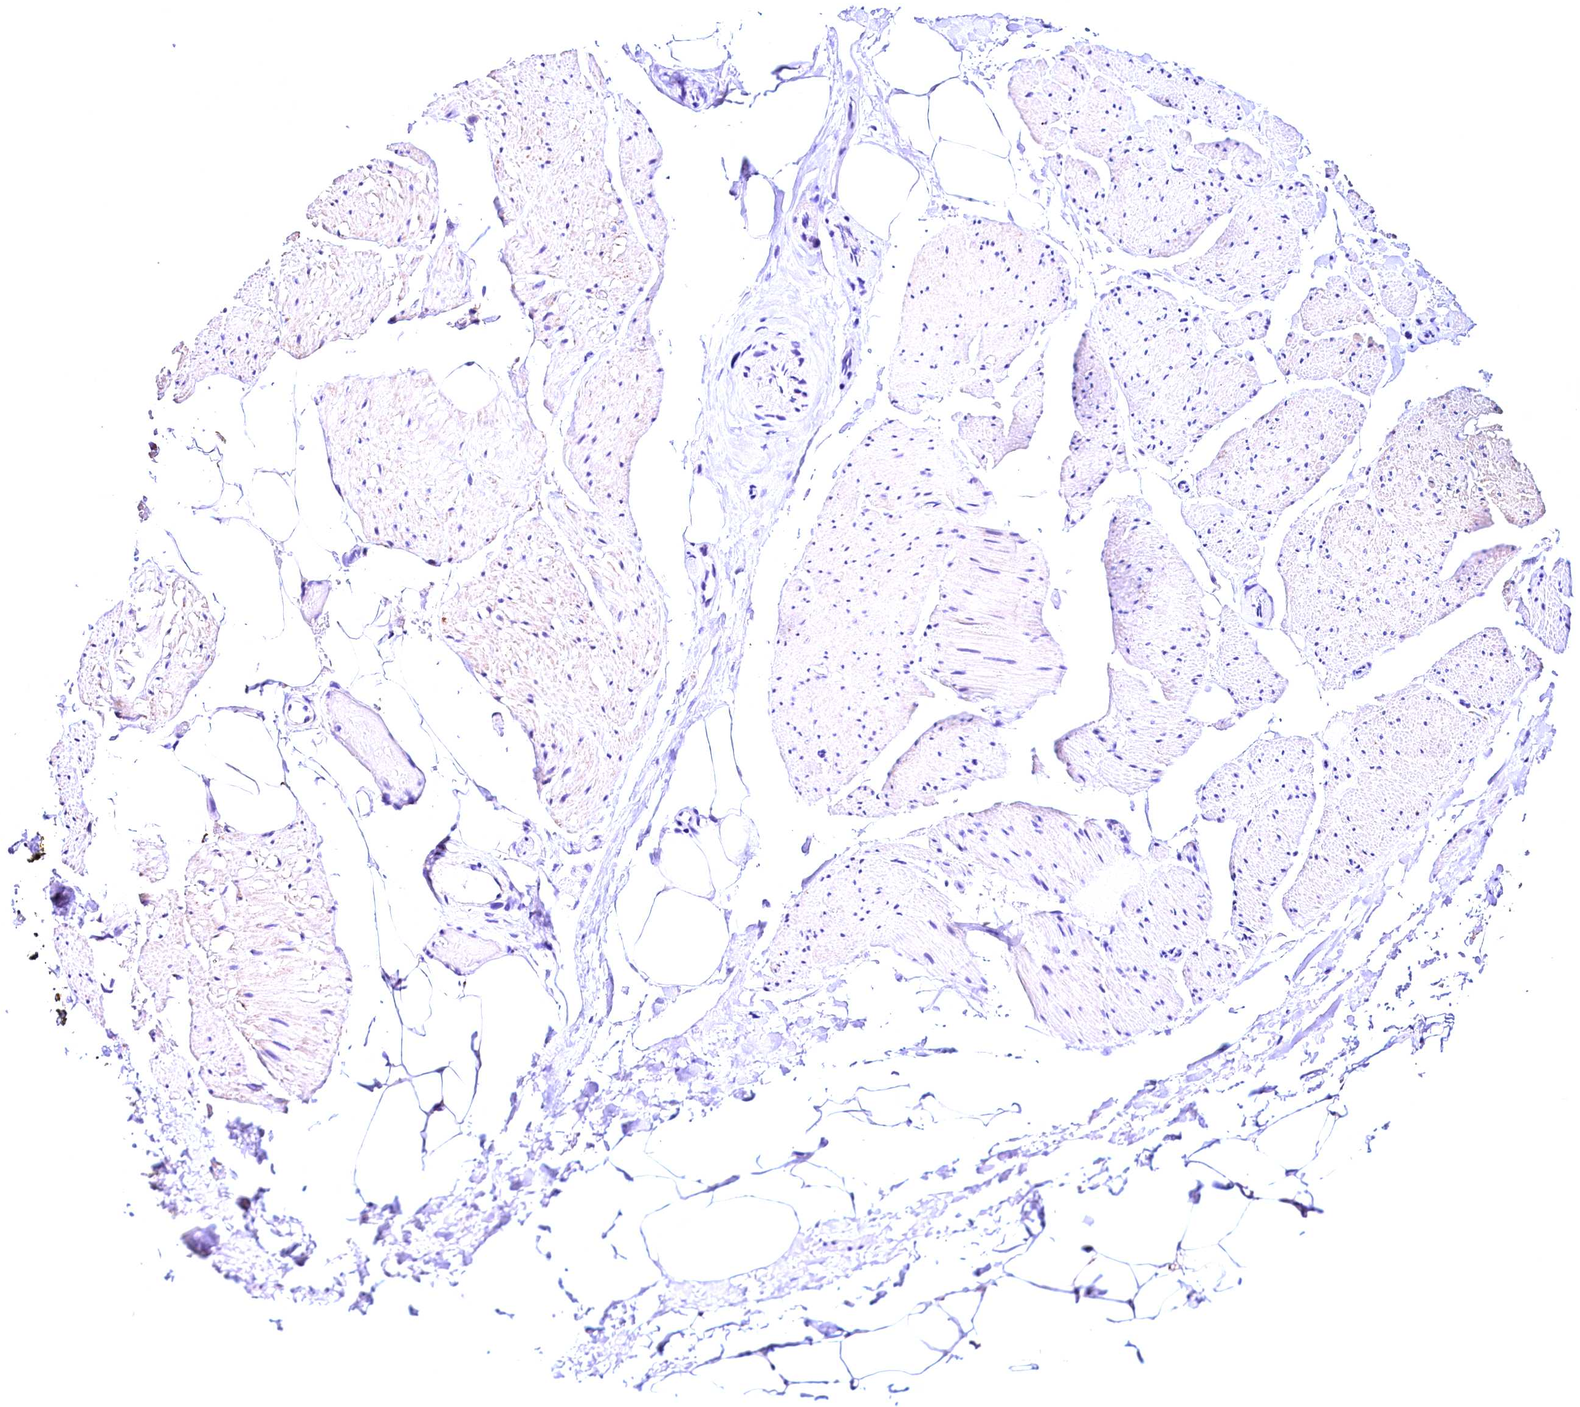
{"staining": {"intensity": "negative", "quantity": "none", "location": "none"}, "tissue": "adipose tissue", "cell_type": "Adipocytes", "image_type": "normal", "snomed": [{"axis": "morphology", "description": "Normal tissue, NOS"}, {"axis": "morphology", "description": "Adenocarcinoma, Low grade"}, {"axis": "topography", "description": "Prostate"}, {"axis": "topography", "description": "Peripheral nerve tissue"}], "caption": "Adipocytes are negative for protein expression in normal human adipose tissue. The staining was performed using DAB to visualize the protein expression in brown, while the nuclei were stained in blue with hematoxylin (Magnification: 20x).", "gene": "ACAA2", "patient": {"sex": "male", "age": 63}}